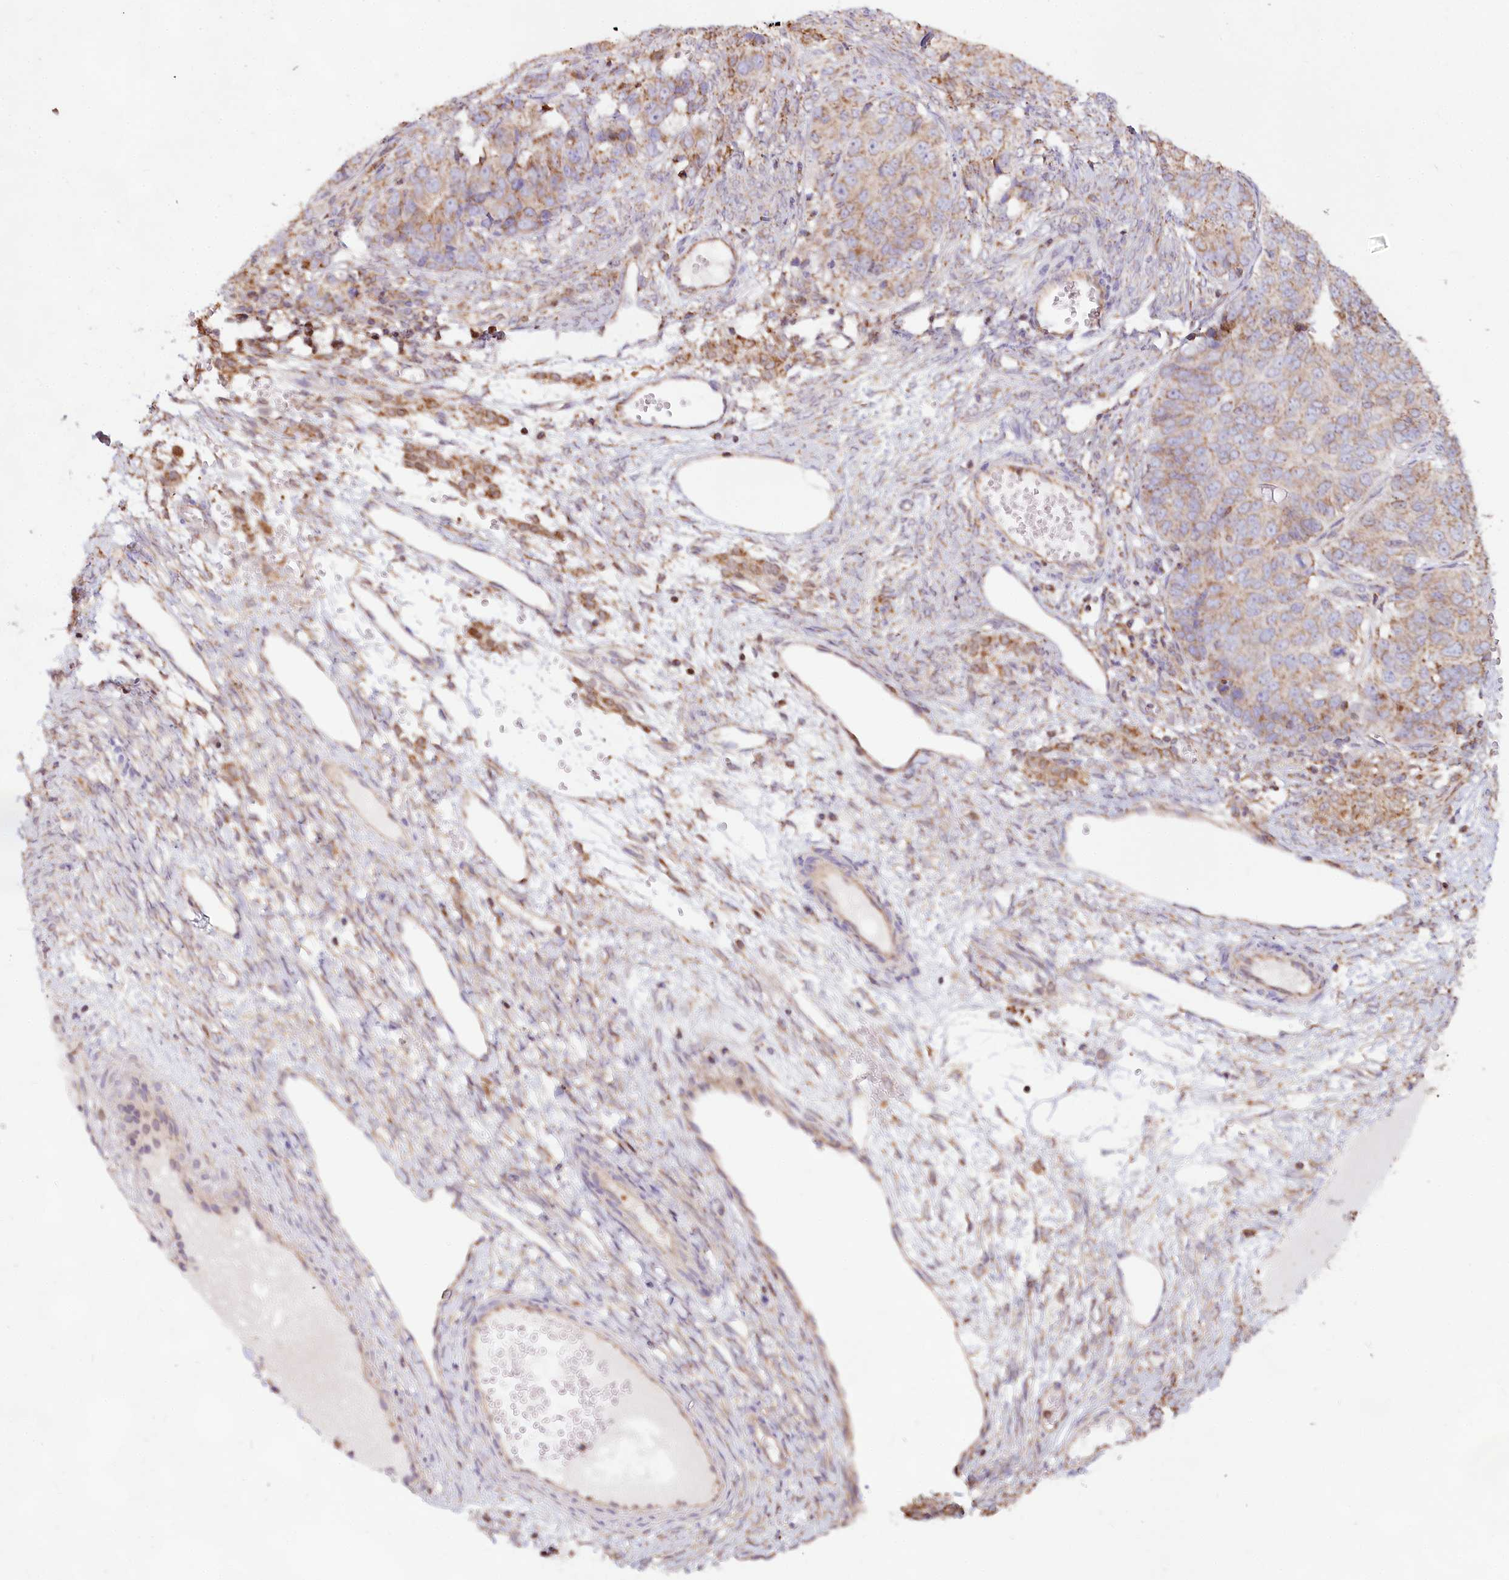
{"staining": {"intensity": "weak", "quantity": ">75%", "location": "cytoplasmic/membranous"}, "tissue": "ovarian cancer", "cell_type": "Tumor cells", "image_type": "cancer", "snomed": [{"axis": "morphology", "description": "Carcinoma, endometroid"}, {"axis": "topography", "description": "Ovary"}], "caption": "Immunohistochemical staining of ovarian cancer displays low levels of weak cytoplasmic/membranous protein positivity in approximately >75% of tumor cells.", "gene": "TASOR2", "patient": {"sex": "female", "age": 51}}